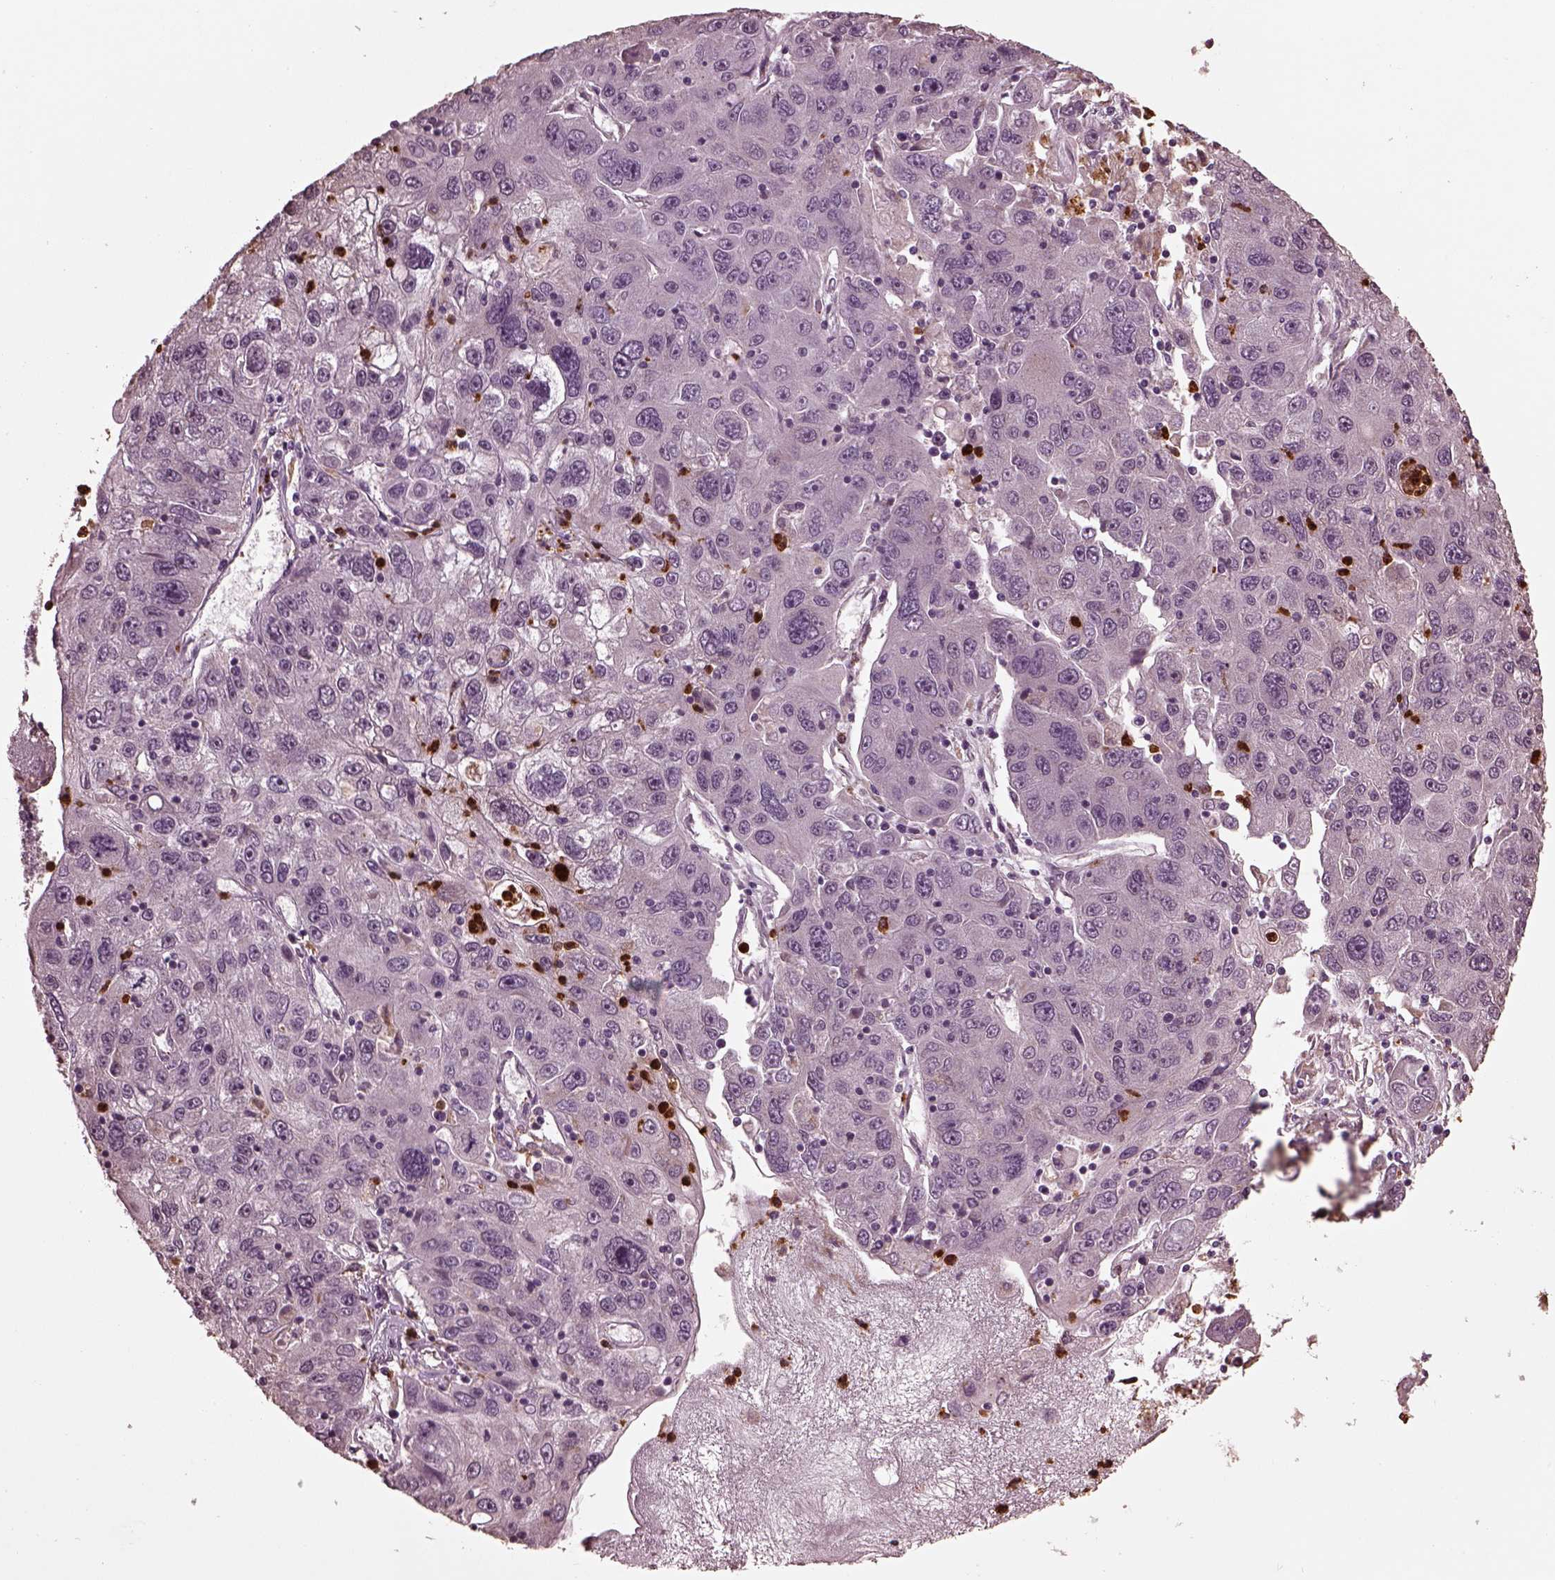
{"staining": {"intensity": "negative", "quantity": "none", "location": "none"}, "tissue": "stomach cancer", "cell_type": "Tumor cells", "image_type": "cancer", "snomed": [{"axis": "morphology", "description": "Adenocarcinoma, NOS"}, {"axis": "topography", "description": "Stomach"}], "caption": "Stomach cancer (adenocarcinoma) was stained to show a protein in brown. There is no significant staining in tumor cells.", "gene": "RUFY3", "patient": {"sex": "male", "age": 56}}